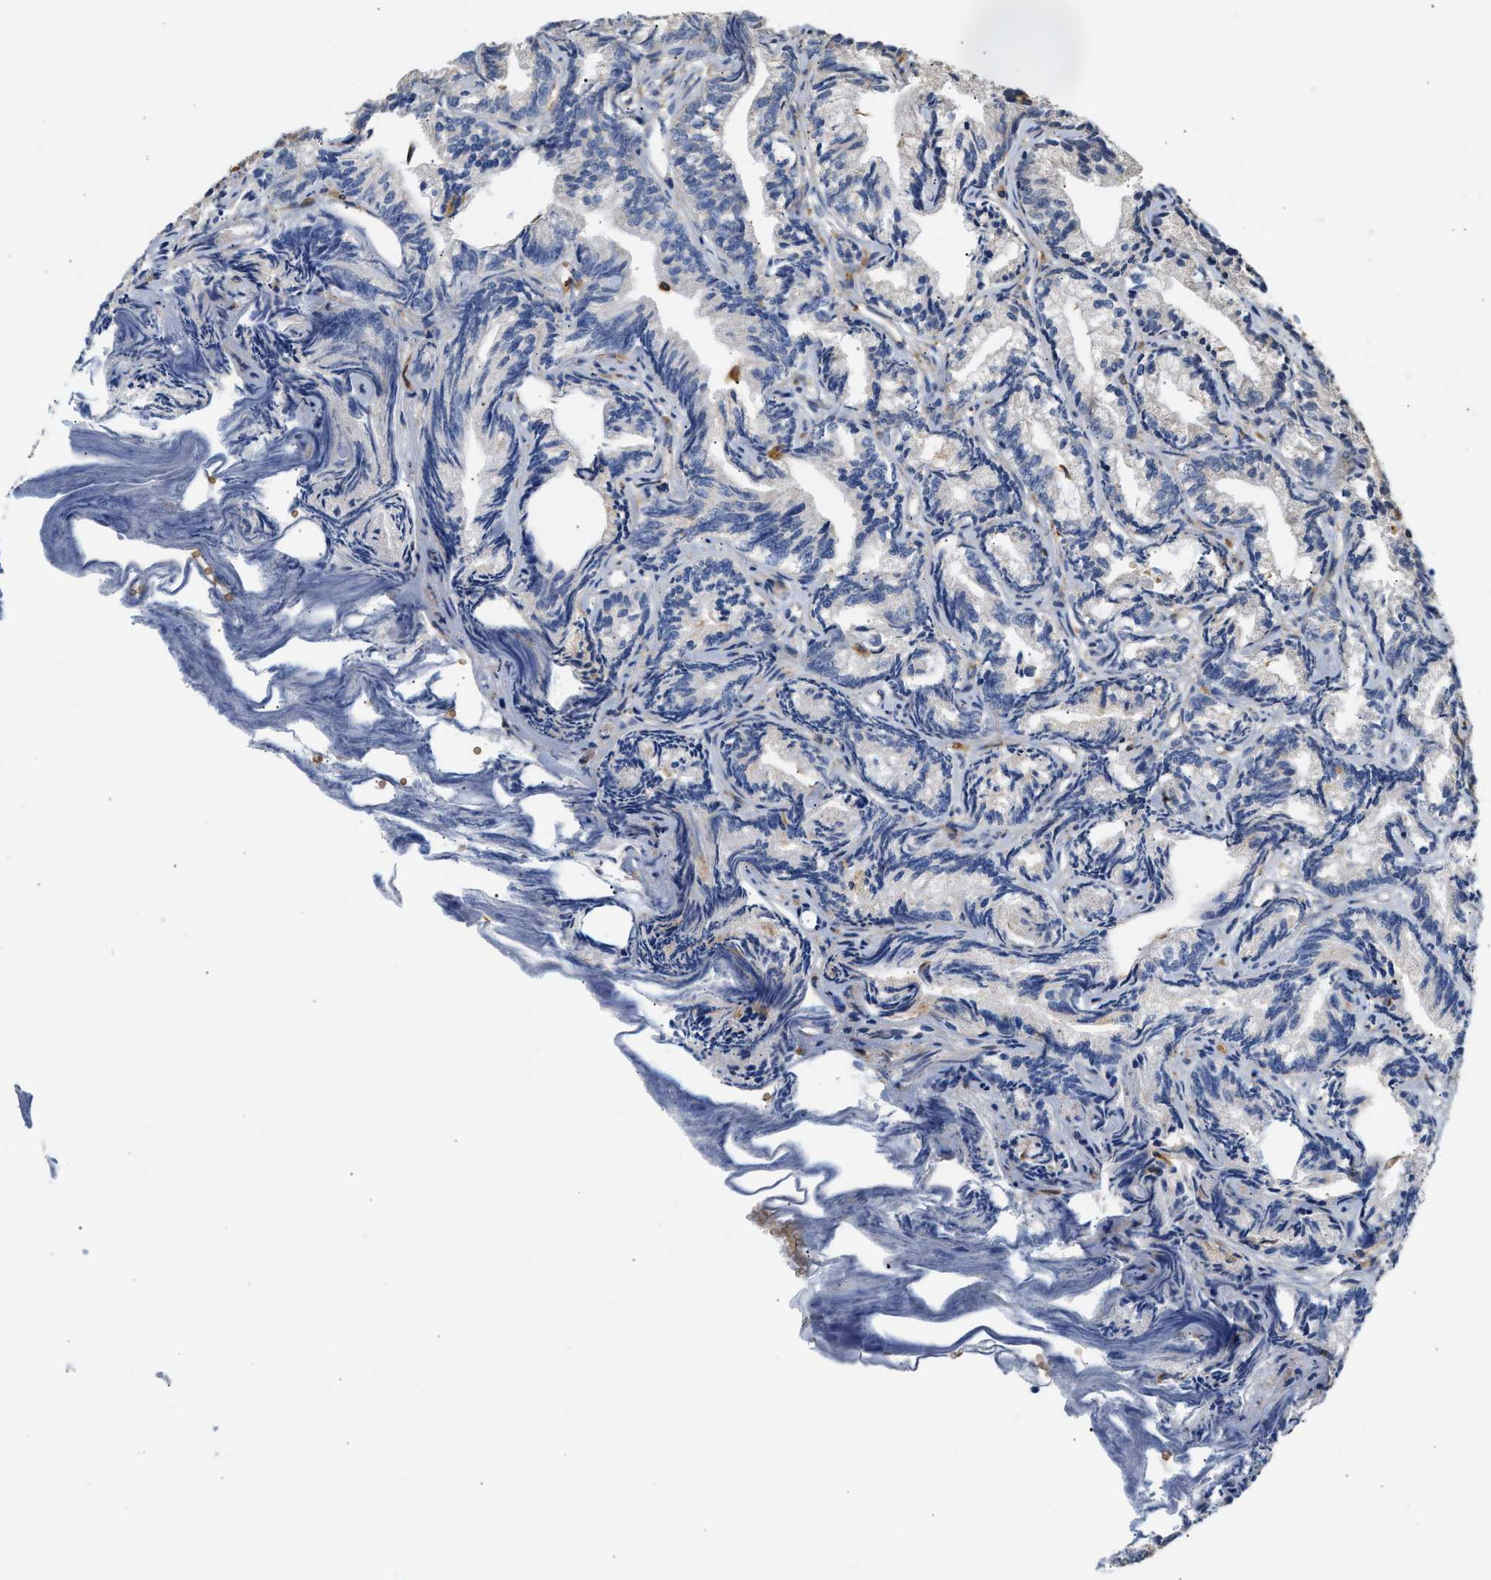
{"staining": {"intensity": "weak", "quantity": "<25%", "location": "nuclear"}, "tissue": "prostate cancer", "cell_type": "Tumor cells", "image_type": "cancer", "snomed": [{"axis": "morphology", "description": "Adenocarcinoma, Low grade"}, {"axis": "topography", "description": "Prostate"}], "caption": "Prostate low-grade adenocarcinoma was stained to show a protein in brown. There is no significant expression in tumor cells. (IHC, brightfield microscopy, high magnification).", "gene": "RAB31", "patient": {"sex": "male", "age": 89}}